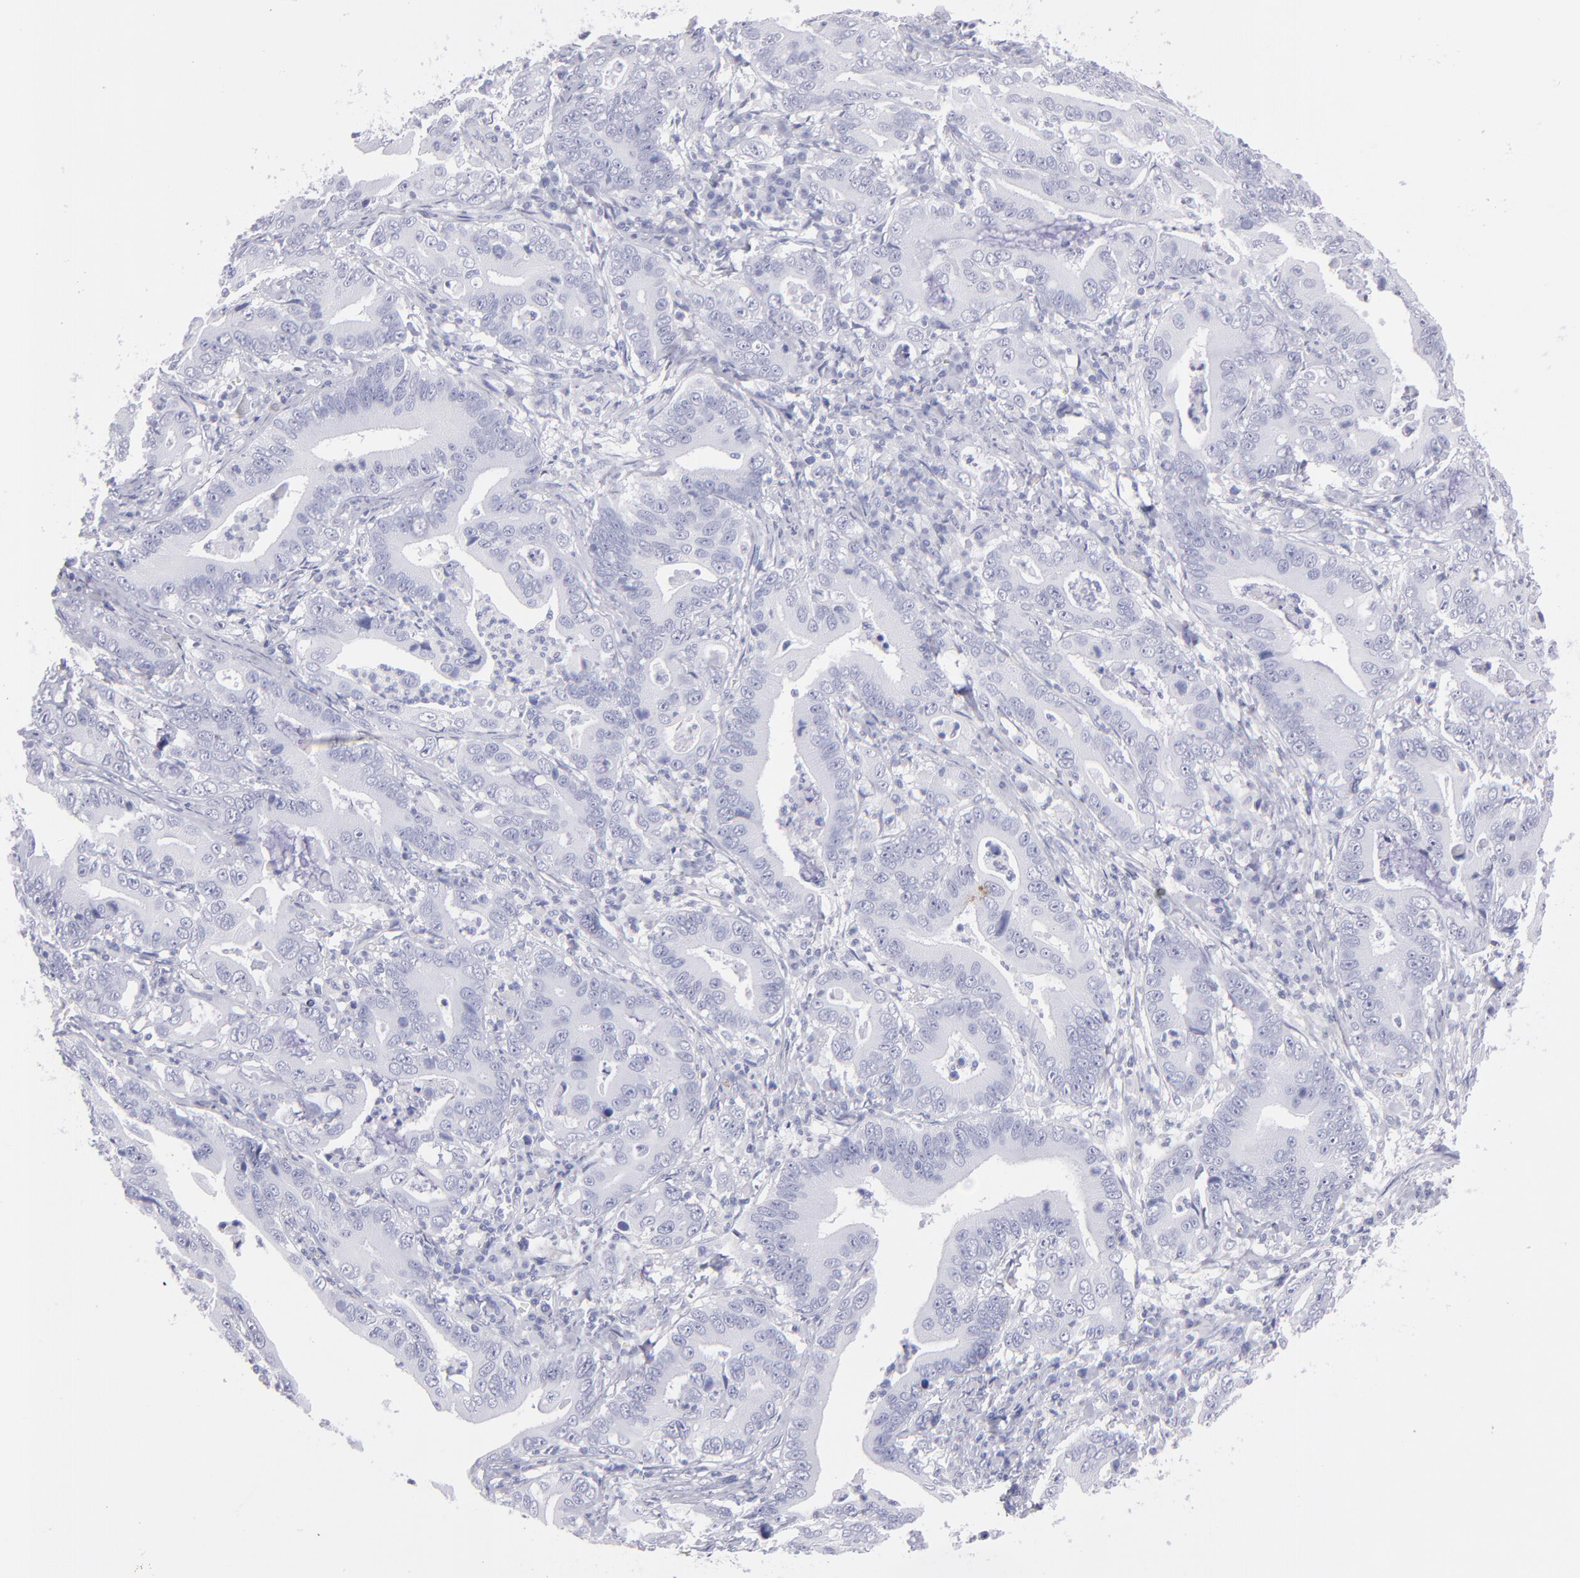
{"staining": {"intensity": "negative", "quantity": "none", "location": "none"}, "tissue": "stomach cancer", "cell_type": "Tumor cells", "image_type": "cancer", "snomed": [{"axis": "morphology", "description": "Adenocarcinoma, NOS"}, {"axis": "topography", "description": "Stomach, upper"}], "caption": "Stomach cancer (adenocarcinoma) was stained to show a protein in brown. There is no significant positivity in tumor cells.", "gene": "MB", "patient": {"sex": "male", "age": 63}}